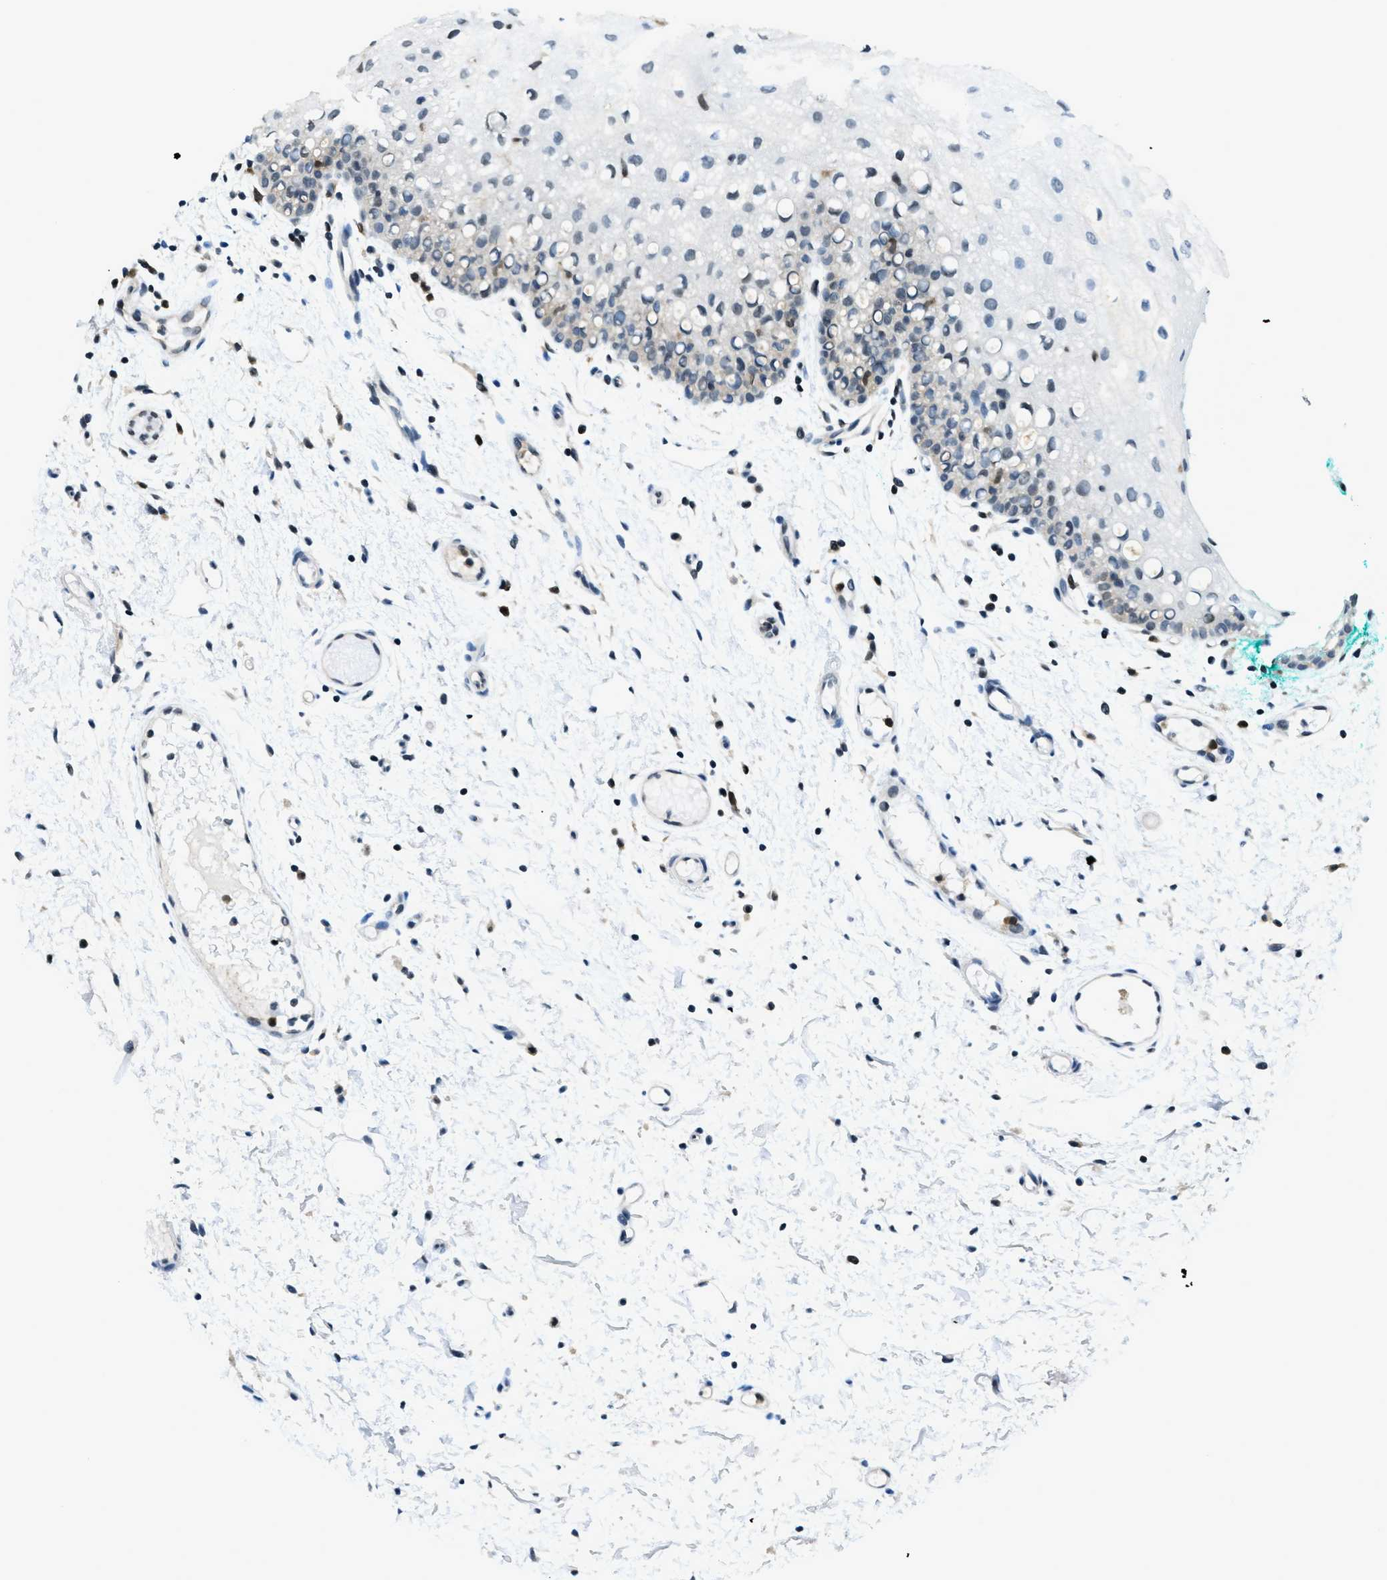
{"staining": {"intensity": "weak", "quantity": "<25%", "location": "nuclear"}, "tissue": "oral mucosa", "cell_type": "Squamous epithelial cells", "image_type": "normal", "snomed": [{"axis": "morphology", "description": "Normal tissue, NOS"}, {"axis": "morphology", "description": "Squamous cell carcinoma, NOS"}, {"axis": "topography", "description": "Oral tissue"}, {"axis": "topography", "description": "Salivary gland"}, {"axis": "topography", "description": "Head-Neck"}], "caption": "This is a histopathology image of IHC staining of normal oral mucosa, which shows no positivity in squamous epithelial cells. The staining is performed using DAB brown chromogen with nuclei counter-stained in using hematoxylin.", "gene": "OGFR", "patient": {"sex": "female", "age": 62}}